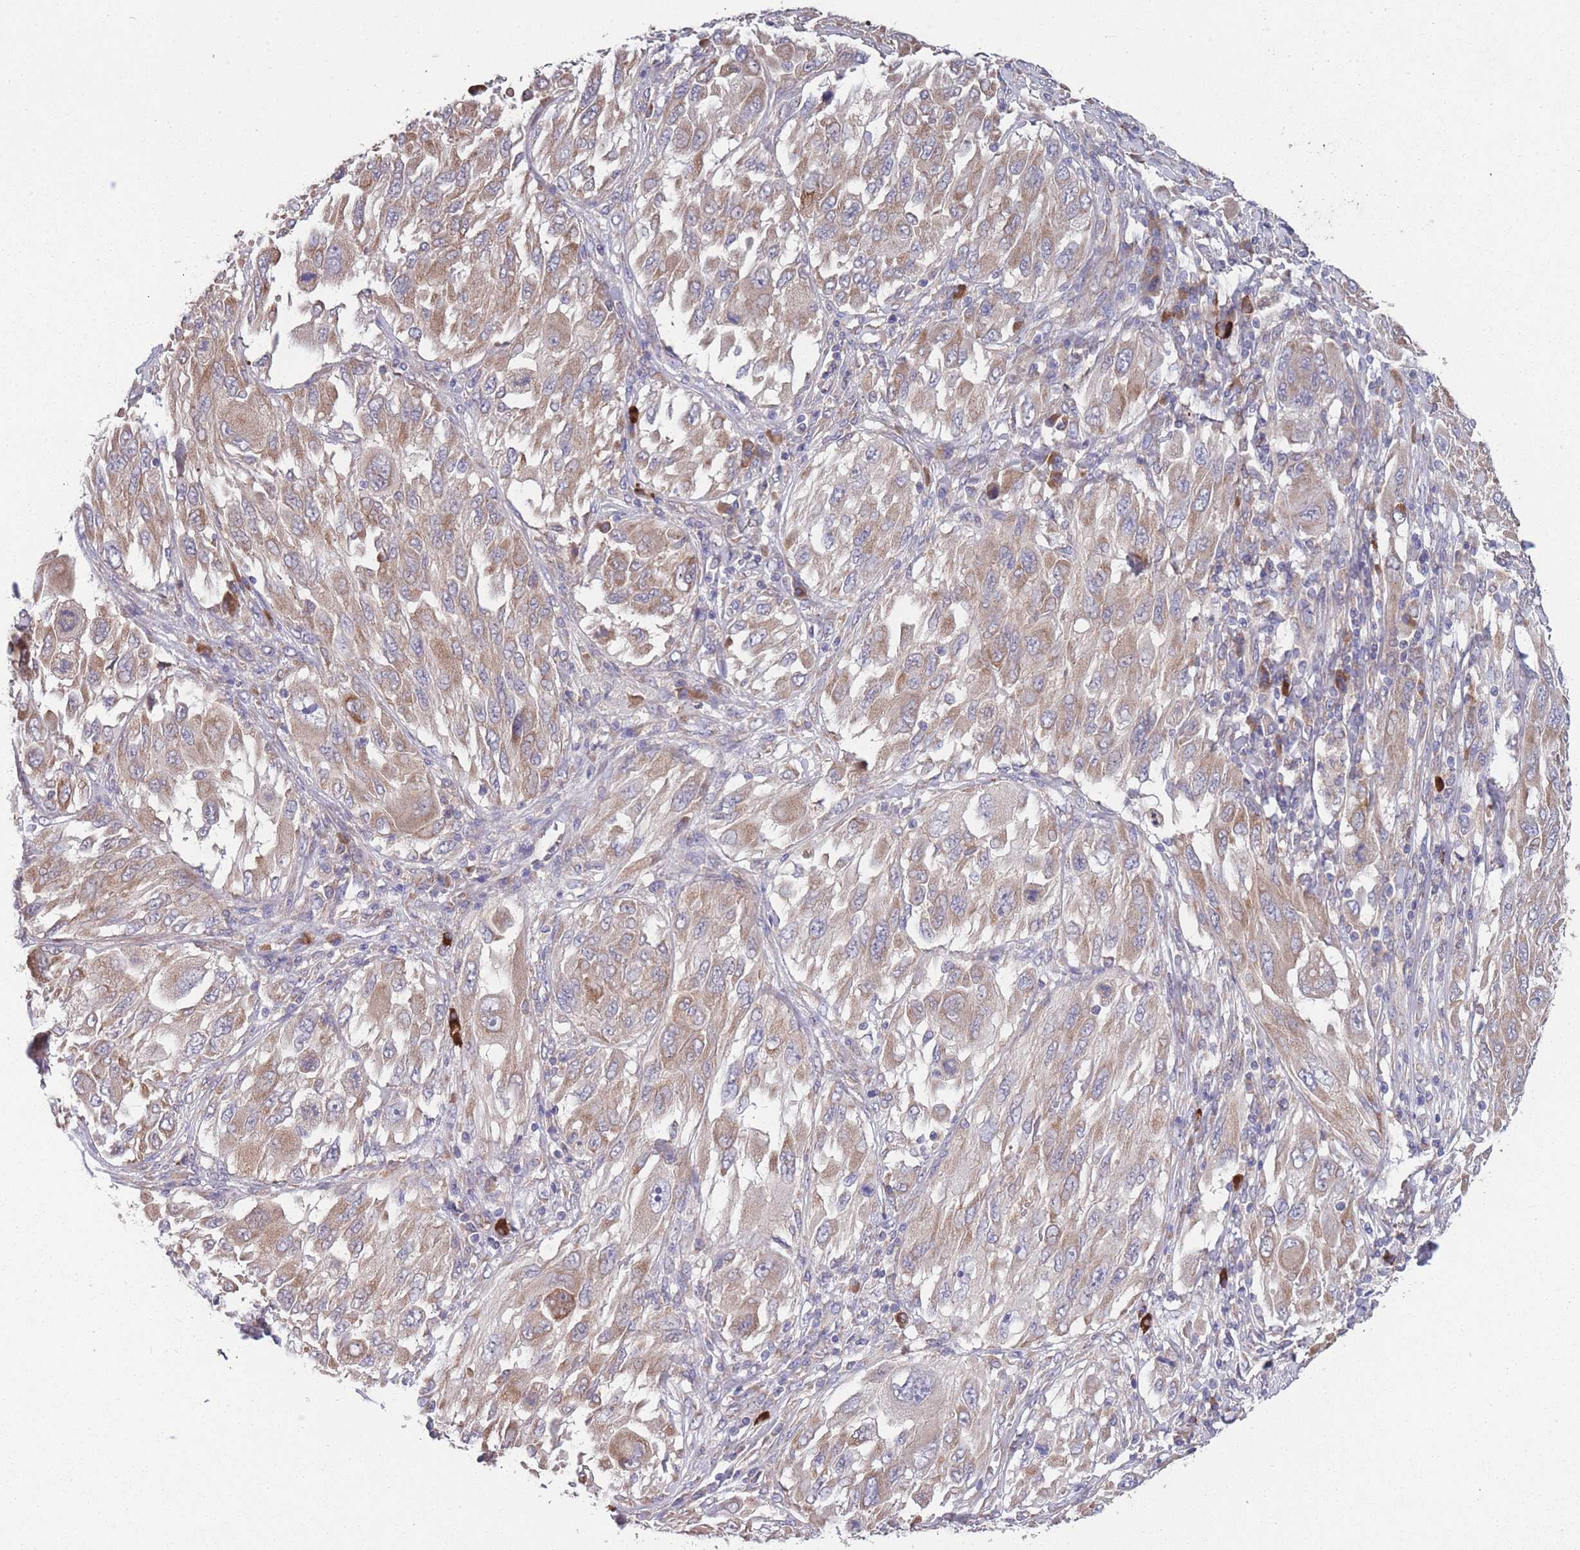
{"staining": {"intensity": "moderate", "quantity": ">75%", "location": "cytoplasmic/membranous"}, "tissue": "melanoma", "cell_type": "Tumor cells", "image_type": "cancer", "snomed": [{"axis": "morphology", "description": "Malignant melanoma, NOS"}, {"axis": "topography", "description": "Skin"}], "caption": "High-magnification brightfield microscopy of melanoma stained with DAB (3,3'-diaminobenzidine) (brown) and counterstained with hematoxylin (blue). tumor cells exhibit moderate cytoplasmic/membranous expression is seen in about>75% of cells.", "gene": "STIM2", "patient": {"sex": "female", "age": 91}}